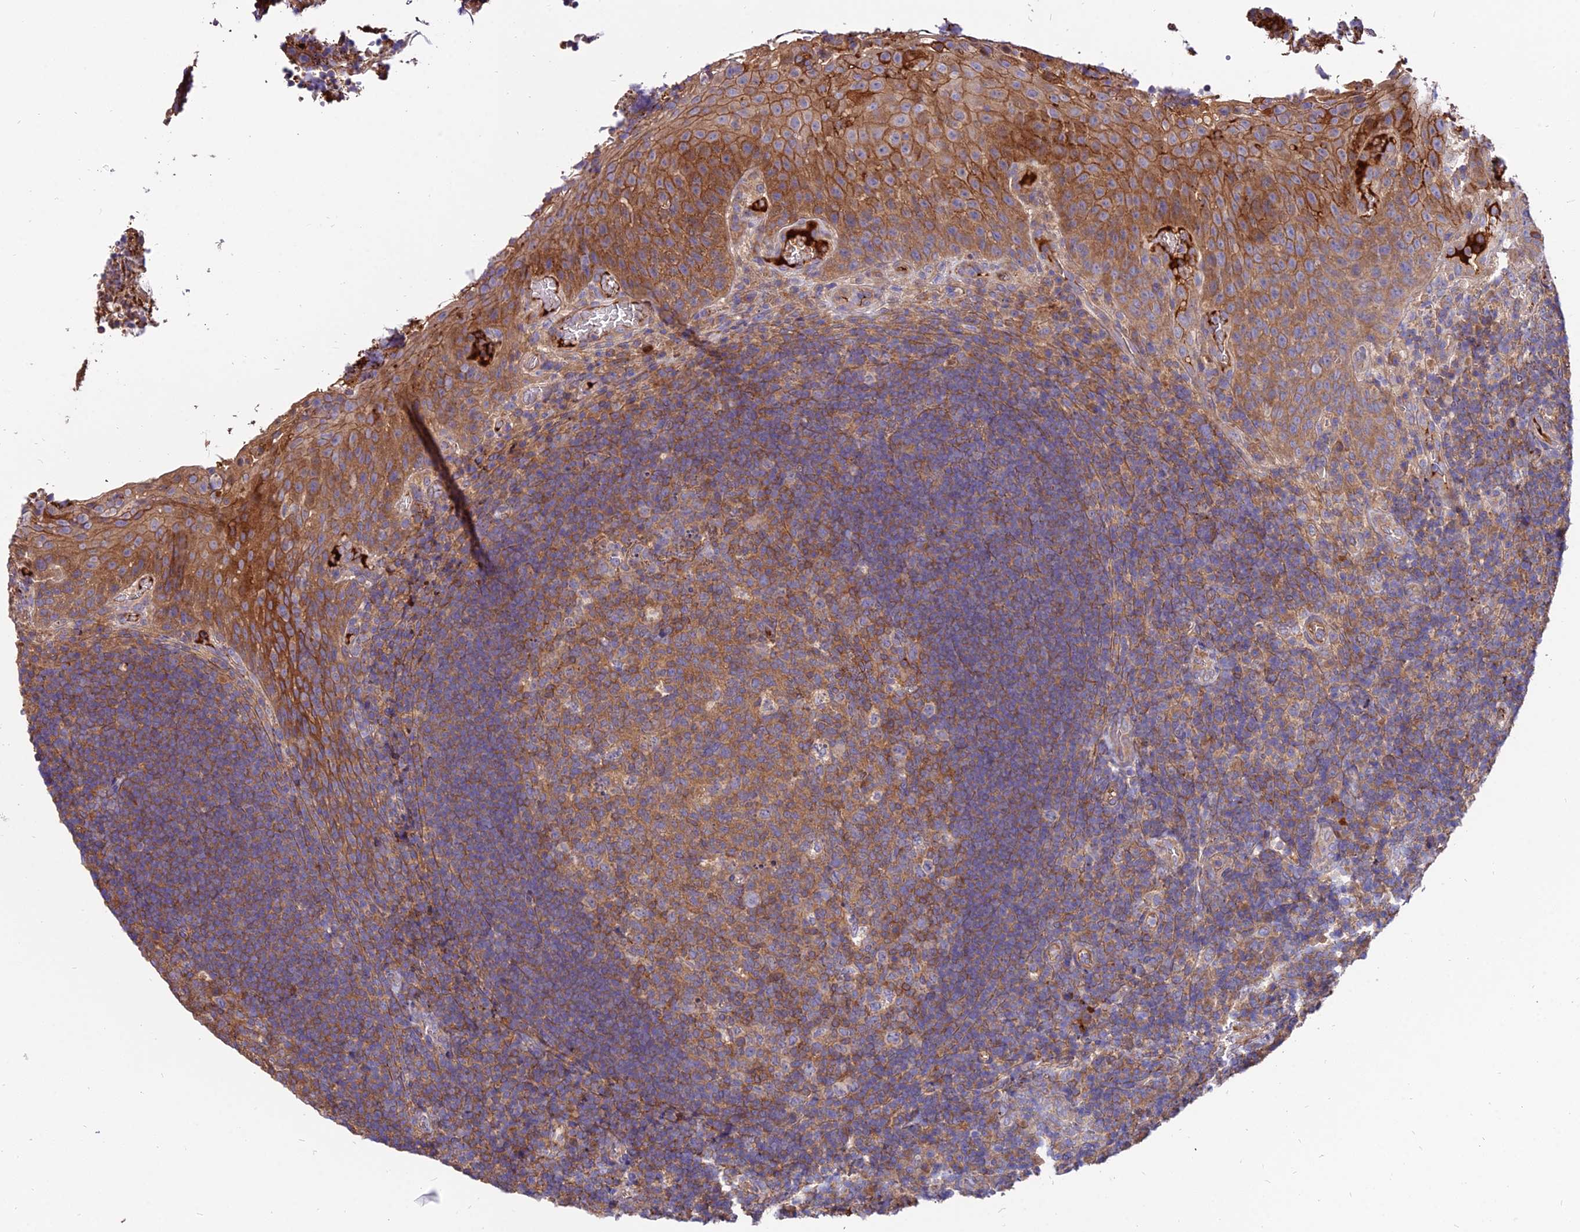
{"staining": {"intensity": "moderate", "quantity": ">75%", "location": "cytoplasmic/membranous"}, "tissue": "tonsil", "cell_type": "Germinal center cells", "image_type": "normal", "snomed": [{"axis": "morphology", "description": "Normal tissue, NOS"}, {"axis": "topography", "description": "Tonsil"}], "caption": "Protein staining of normal tonsil displays moderate cytoplasmic/membranous staining in approximately >75% of germinal center cells. (brown staining indicates protein expression, while blue staining denotes nuclei).", "gene": "PYM1", "patient": {"sex": "male", "age": 17}}